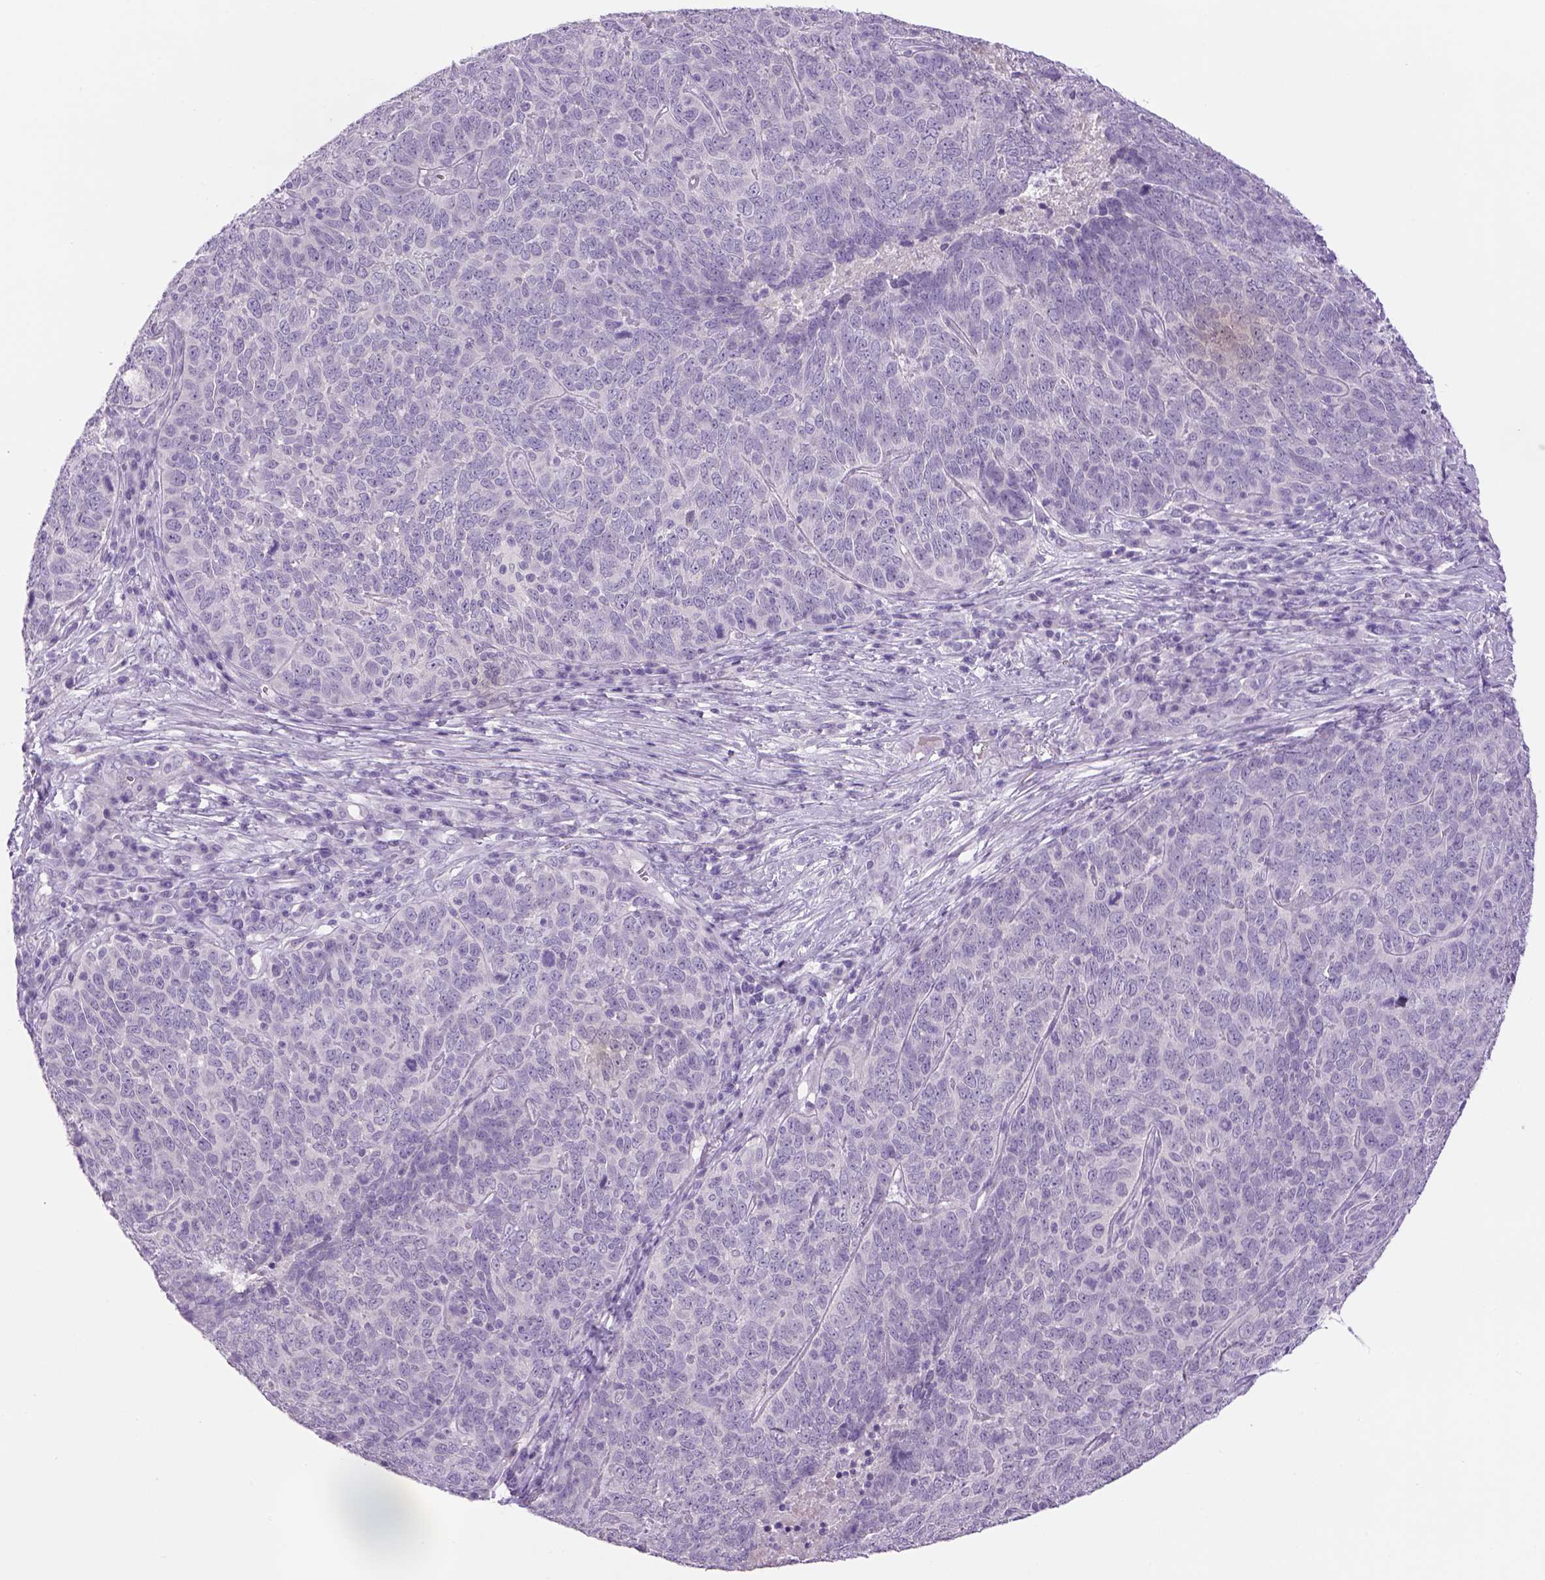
{"staining": {"intensity": "negative", "quantity": "none", "location": "none"}, "tissue": "skin cancer", "cell_type": "Tumor cells", "image_type": "cancer", "snomed": [{"axis": "morphology", "description": "Squamous cell carcinoma, NOS"}, {"axis": "topography", "description": "Skin"}, {"axis": "topography", "description": "Anal"}], "caption": "An image of human skin squamous cell carcinoma is negative for staining in tumor cells.", "gene": "DBH", "patient": {"sex": "female", "age": 51}}